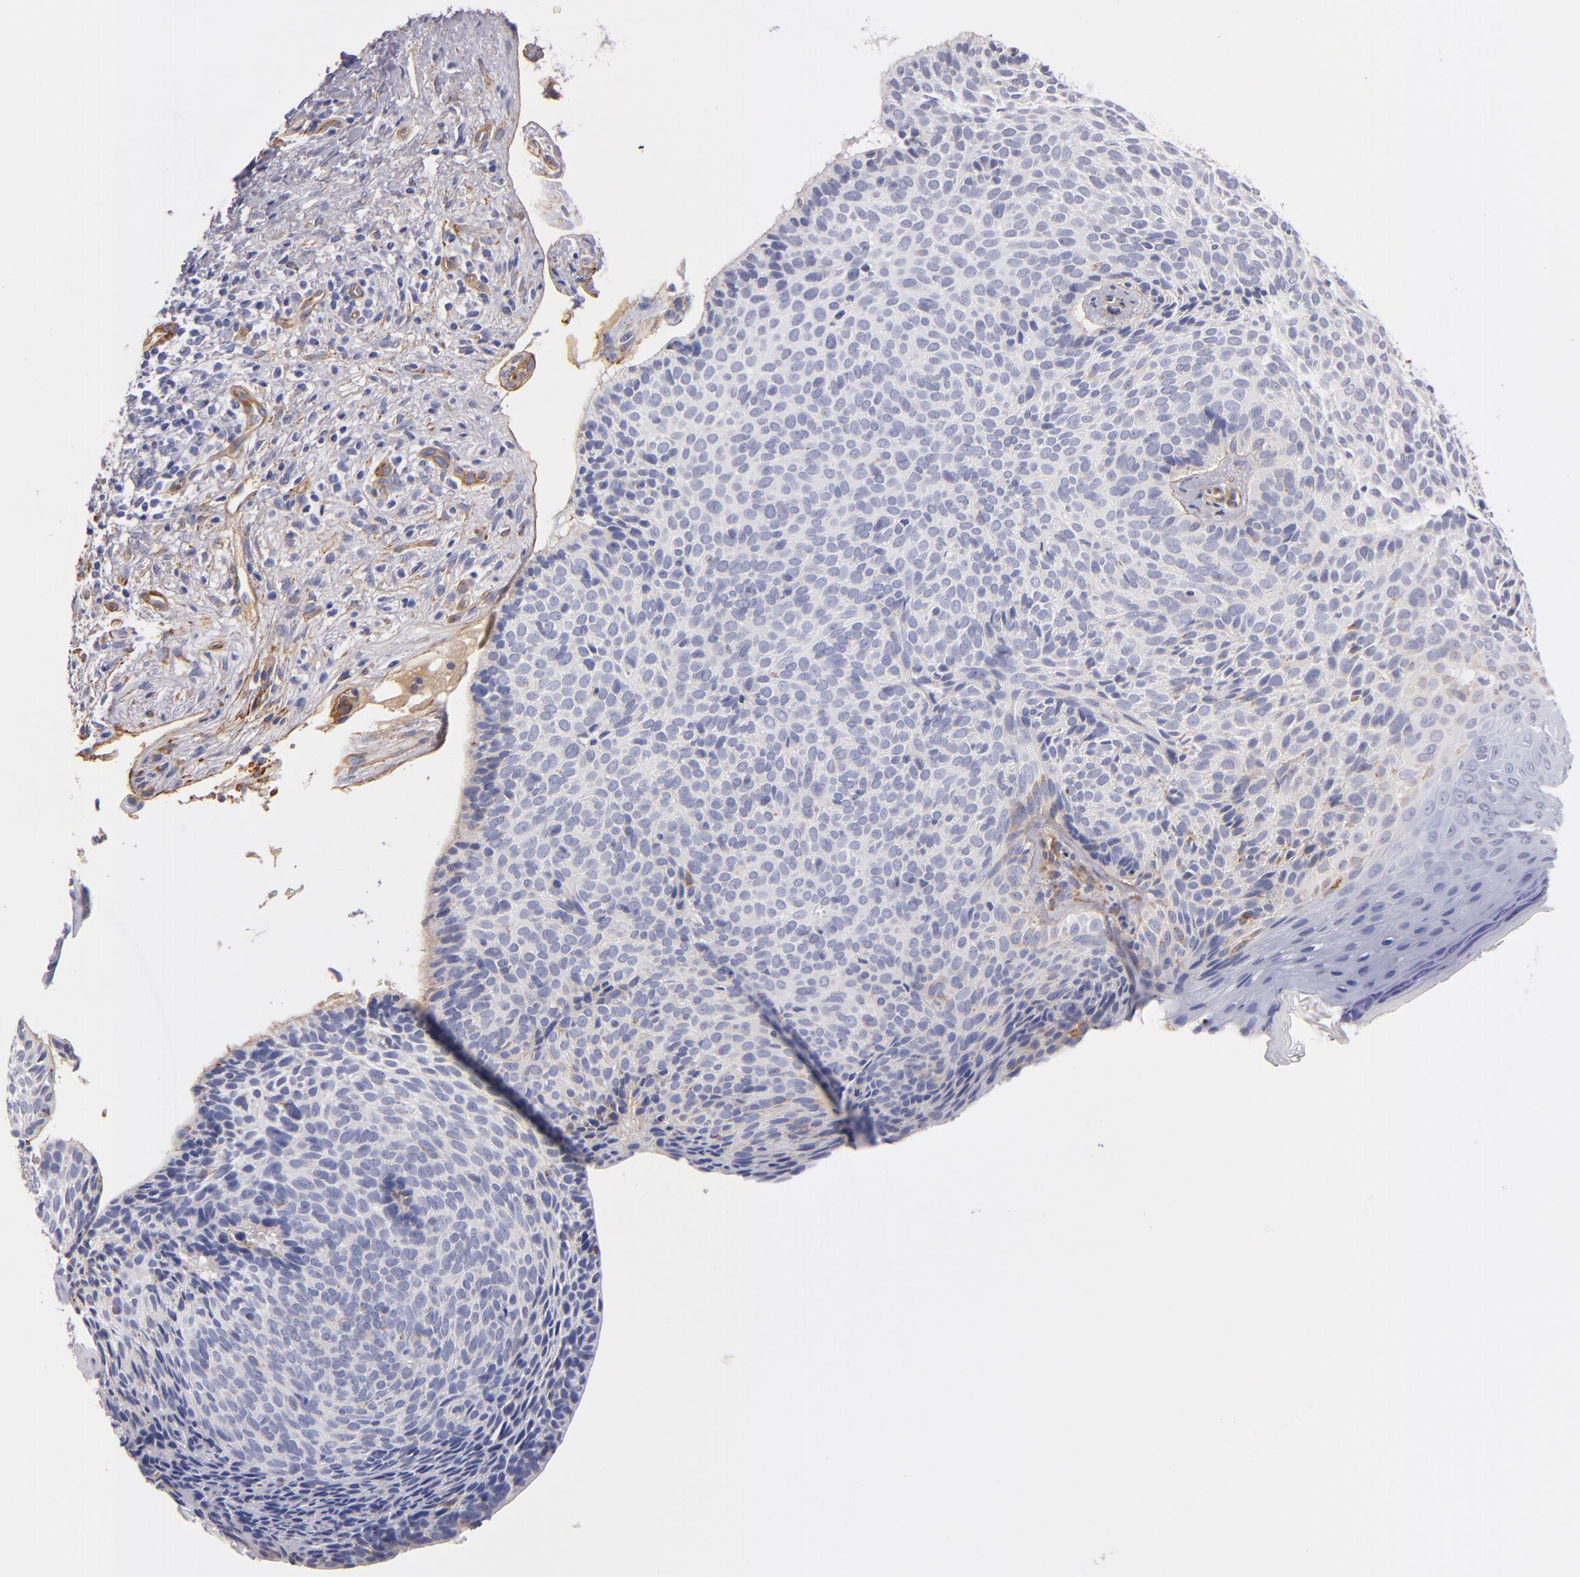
{"staining": {"intensity": "weak", "quantity": "<25%", "location": "cytoplasmic/membranous"}, "tissue": "skin cancer", "cell_type": "Tumor cells", "image_type": "cancer", "snomed": [{"axis": "morphology", "description": "Basal cell carcinoma"}, {"axis": "topography", "description": "Skin"}], "caption": "Micrograph shows no significant protein positivity in tumor cells of basal cell carcinoma (skin).", "gene": "LAMC1", "patient": {"sex": "female", "age": 78}}